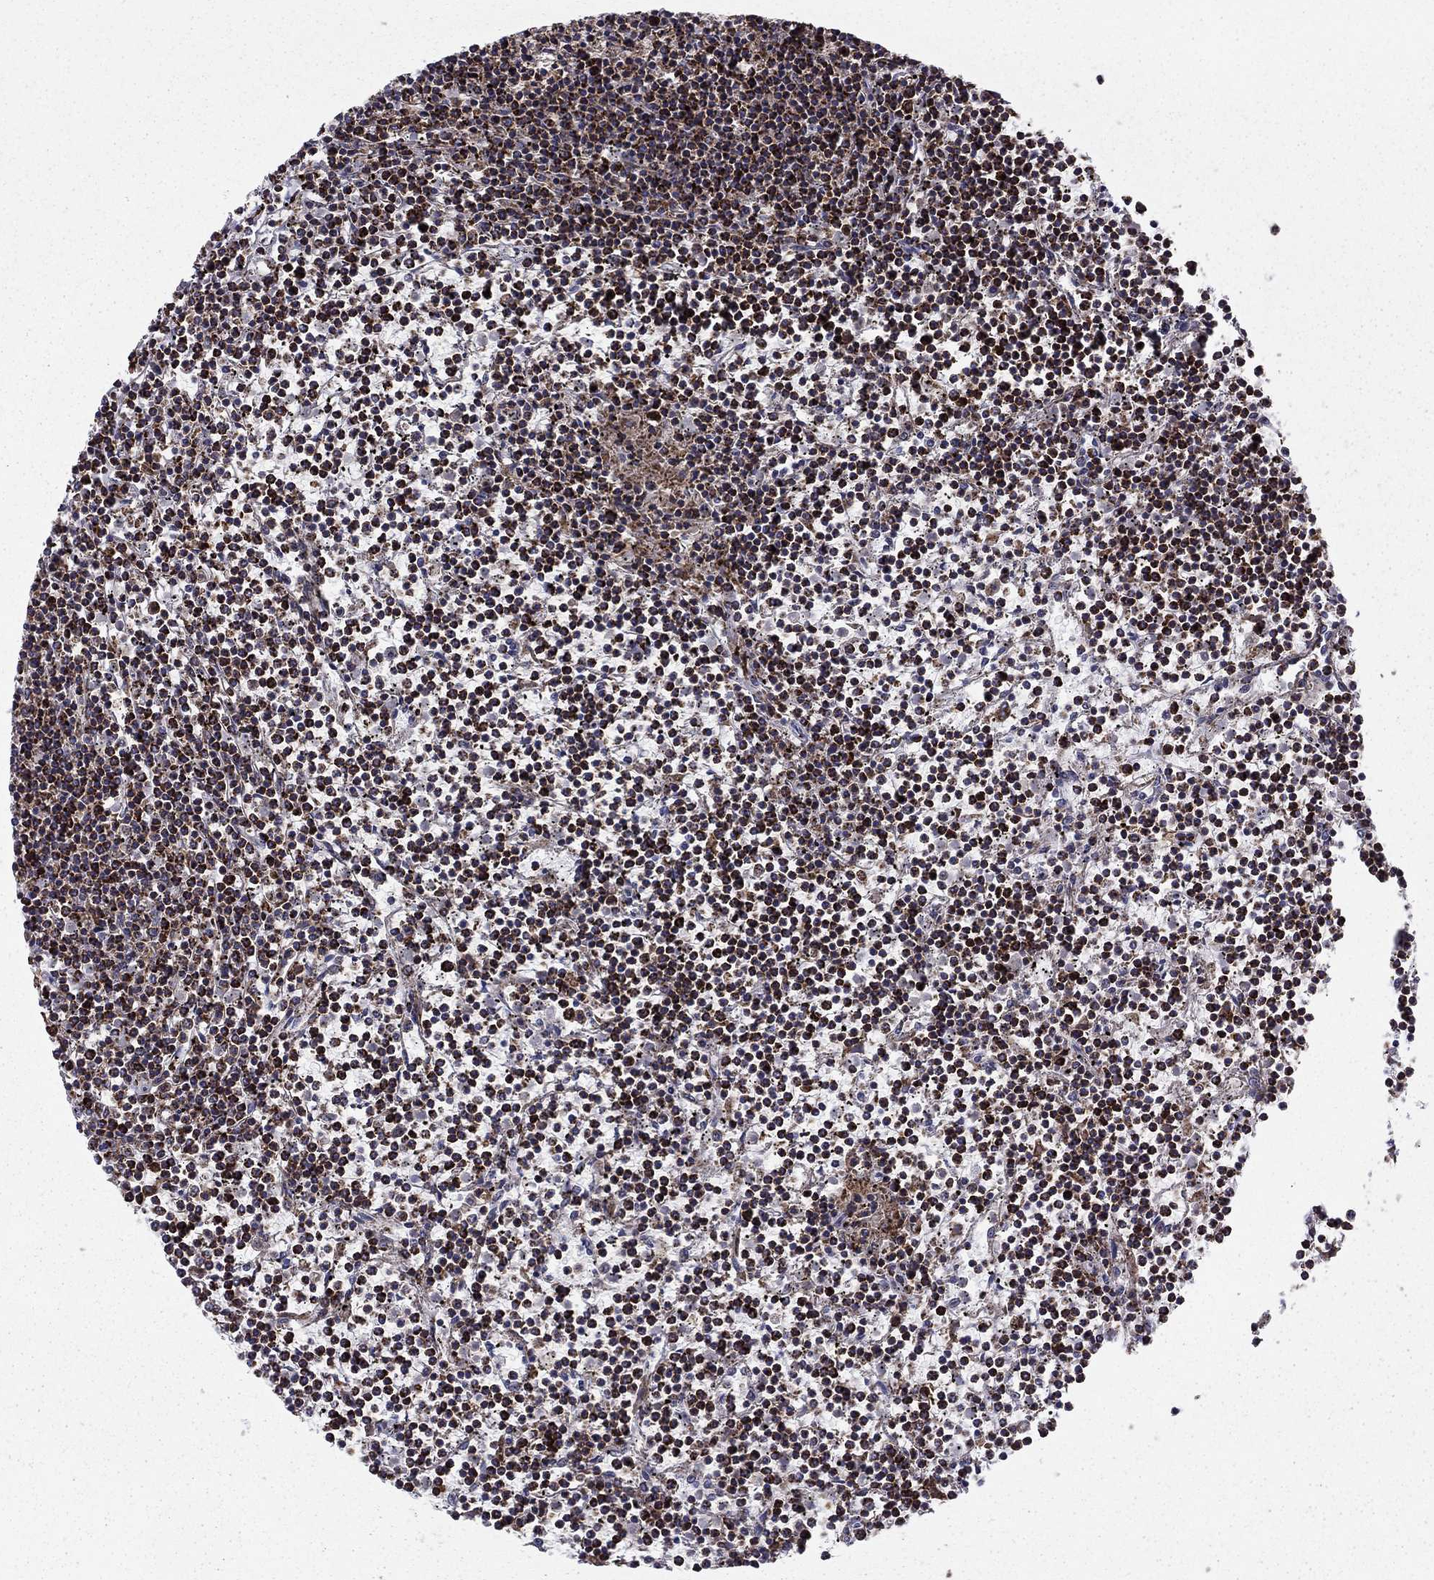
{"staining": {"intensity": "strong", "quantity": "25%-75%", "location": "cytoplasmic/membranous"}, "tissue": "lymphoma", "cell_type": "Tumor cells", "image_type": "cancer", "snomed": [{"axis": "morphology", "description": "Malignant lymphoma, non-Hodgkin's type, Low grade"}, {"axis": "topography", "description": "Spleen"}], "caption": "There is high levels of strong cytoplasmic/membranous expression in tumor cells of malignant lymphoma, non-Hodgkin's type (low-grade), as demonstrated by immunohistochemical staining (brown color).", "gene": "ALG6", "patient": {"sex": "female", "age": 19}}